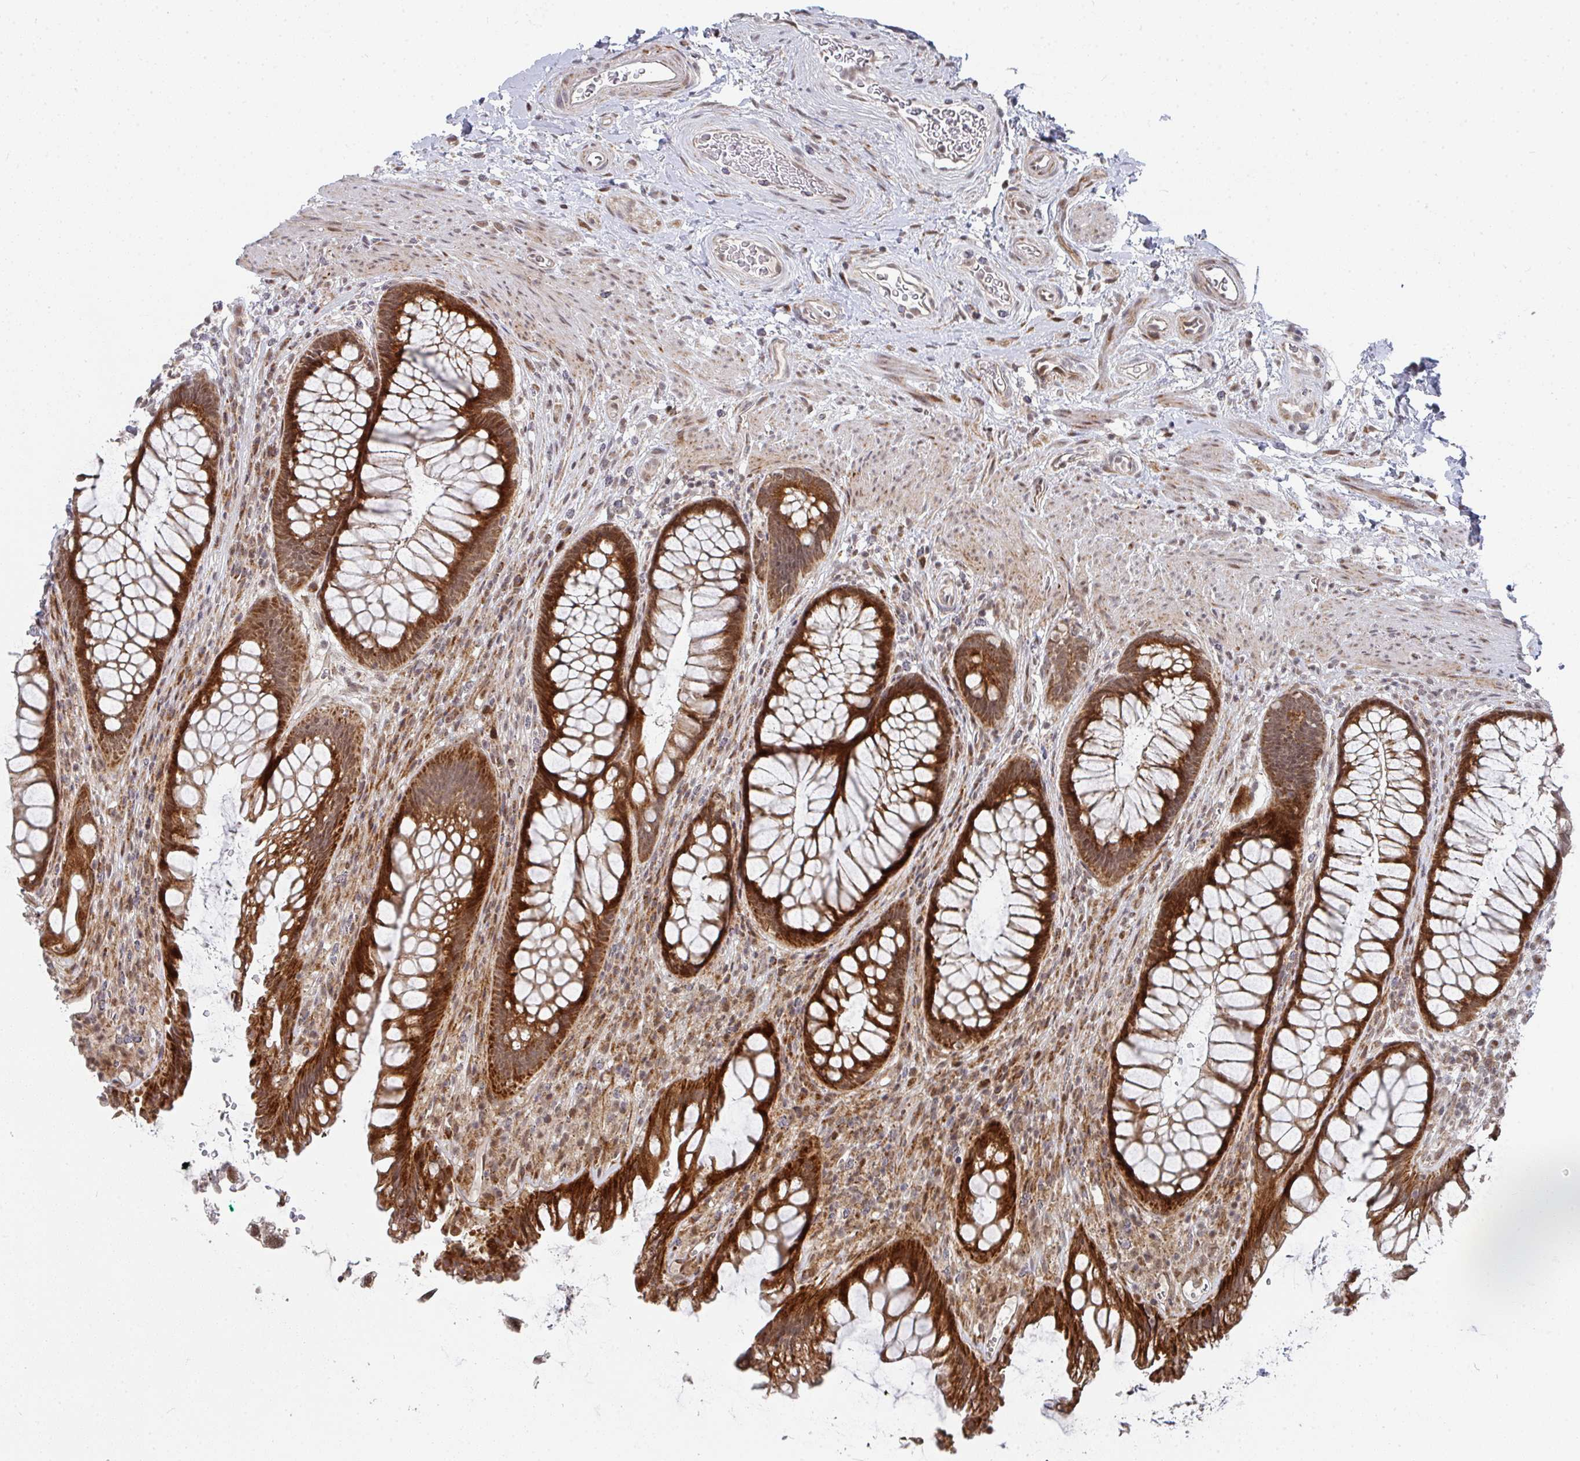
{"staining": {"intensity": "strong", "quantity": ">75%", "location": "cytoplasmic/membranous"}, "tissue": "rectum", "cell_type": "Glandular cells", "image_type": "normal", "snomed": [{"axis": "morphology", "description": "Normal tissue, NOS"}, {"axis": "topography", "description": "Rectum"}], "caption": "Rectum was stained to show a protein in brown. There is high levels of strong cytoplasmic/membranous positivity in about >75% of glandular cells. The staining was performed using DAB (3,3'-diaminobenzidine), with brown indicating positive protein expression. Nuclei are stained blue with hematoxylin.", "gene": "RBBP5", "patient": {"sex": "male", "age": 53}}